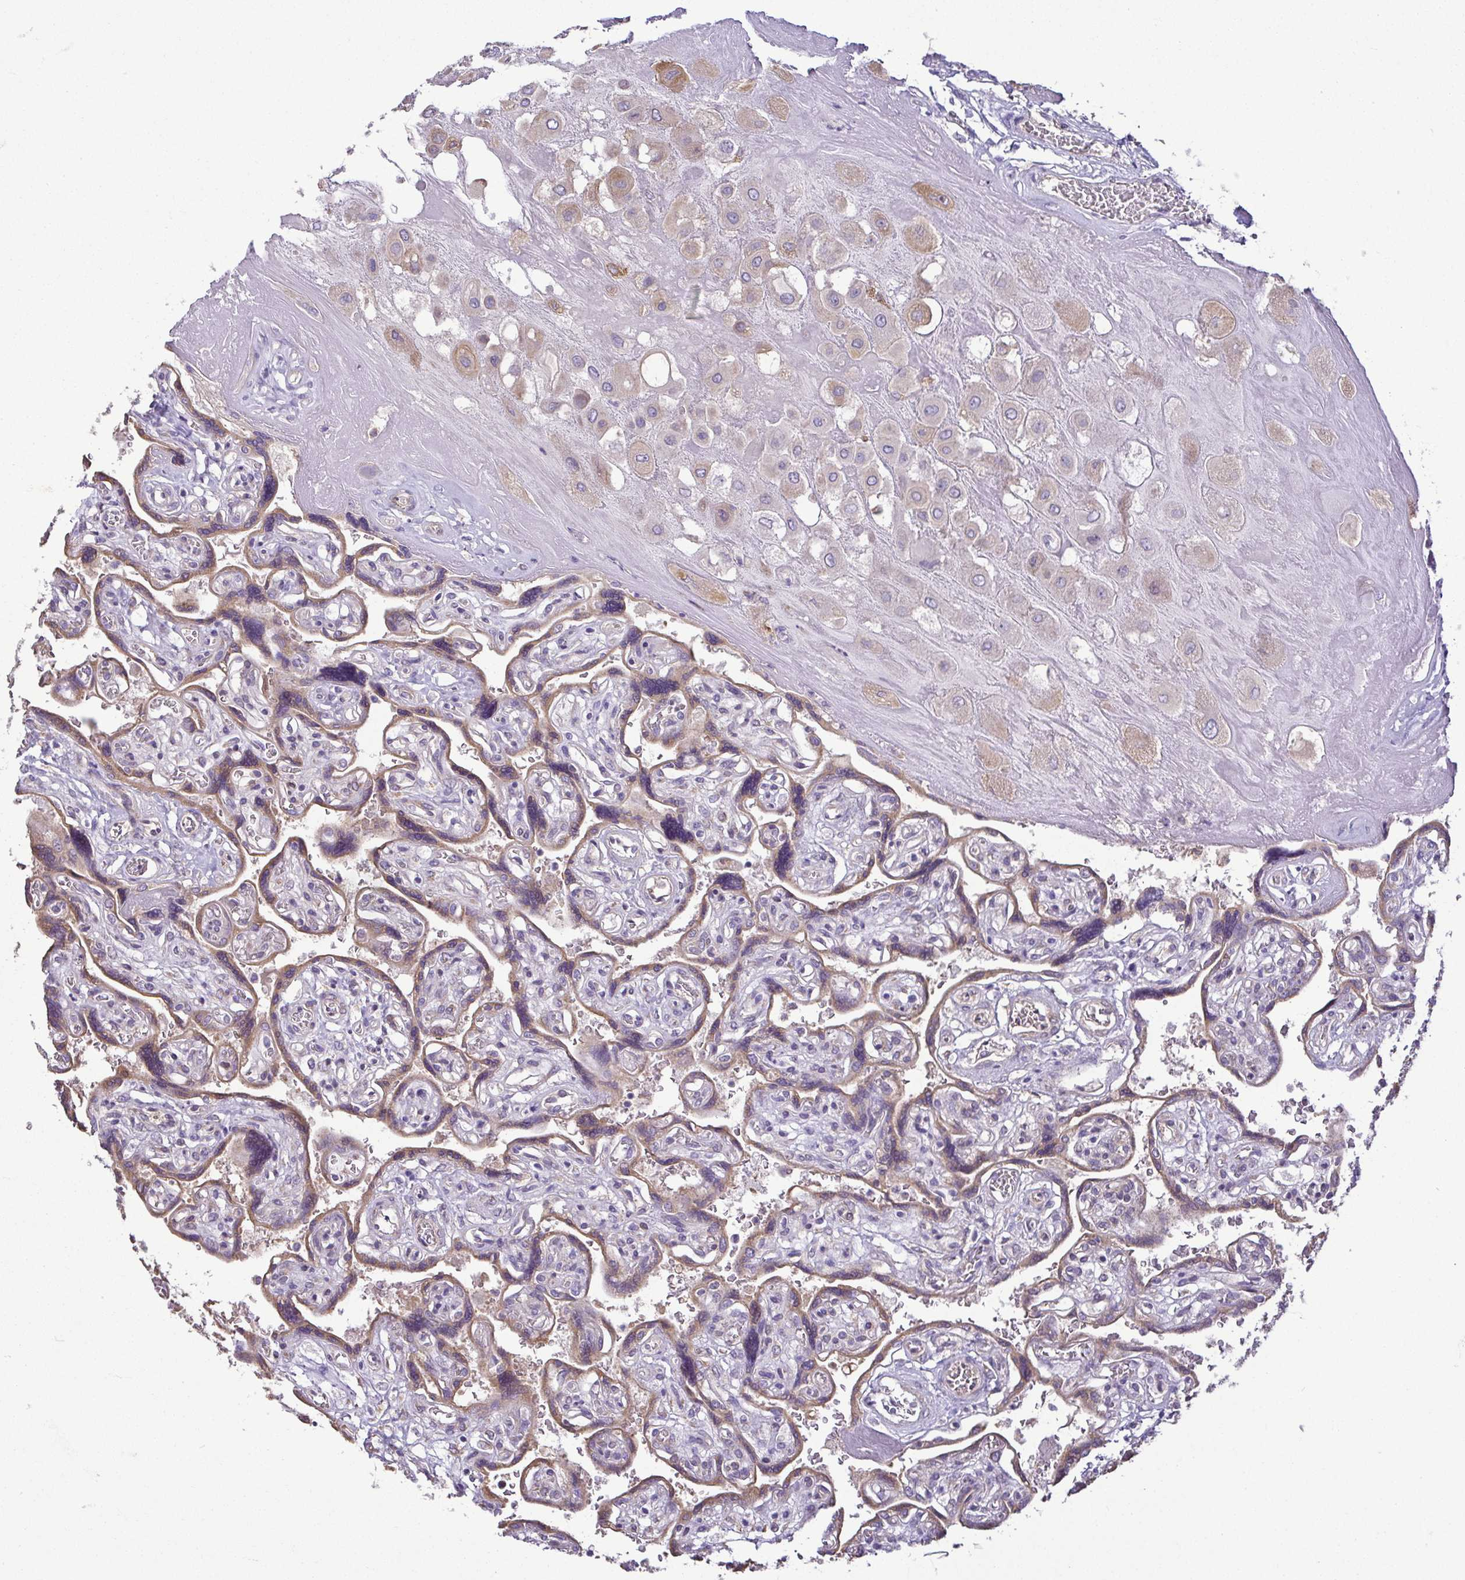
{"staining": {"intensity": "weak", "quantity": "<25%", "location": "cytoplasmic/membranous"}, "tissue": "placenta", "cell_type": "Decidual cells", "image_type": "normal", "snomed": [{"axis": "morphology", "description": "Normal tissue, NOS"}, {"axis": "topography", "description": "Placenta"}], "caption": "Photomicrograph shows no protein positivity in decidual cells of unremarkable placenta. (DAB (3,3'-diaminobenzidine) IHC with hematoxylin counter stain).", "gene": "MYL10", "patient": {"sex": "female", "age": 32}}